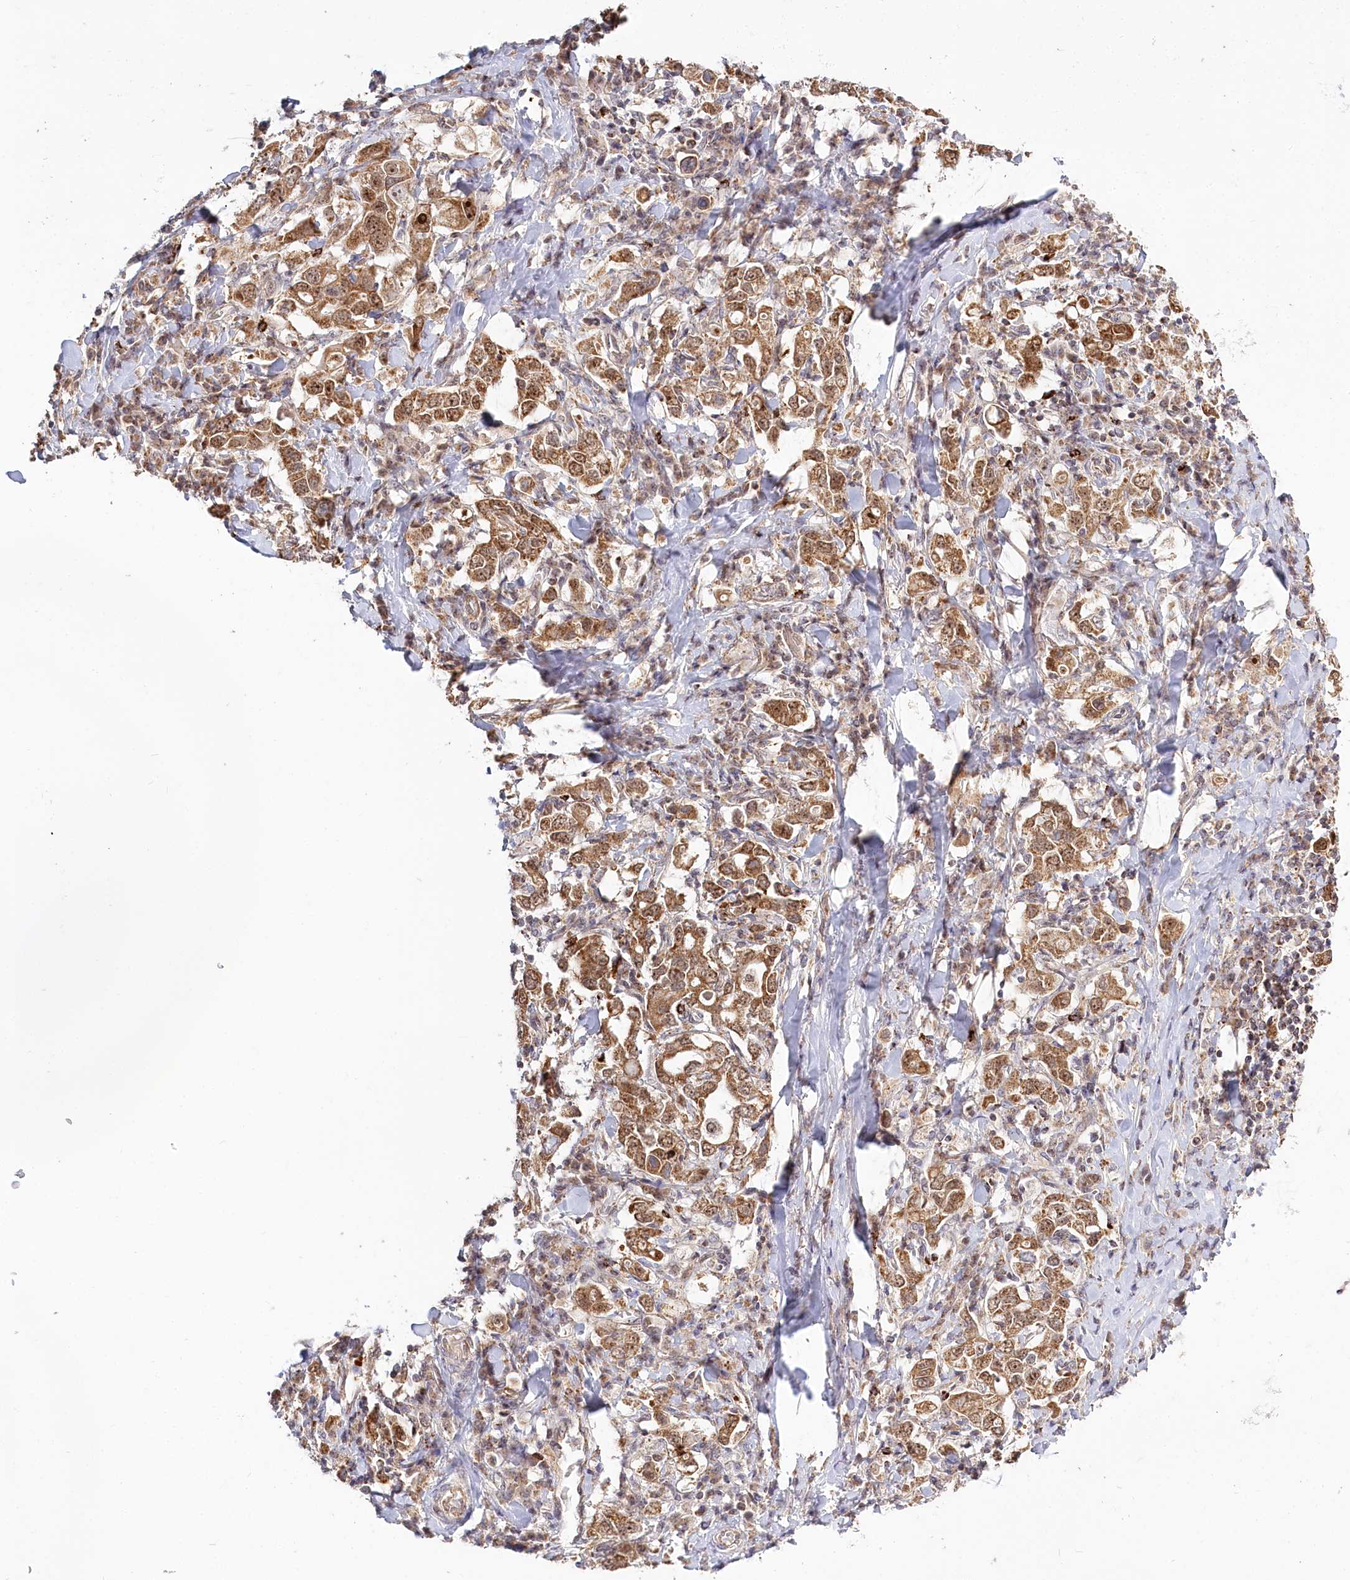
{"staining": {"intensity": "moderate", "quantity": ">75%", "location": "cytoplasmic/membranous,nuclear"}, "tissue": "stomach cancer", "cell_type": "Tumor cells", "image_type": "cancer", "snomed": [{"axis": "morphology", "description": "Adenocarcinoma, NOS"}, {"axis": "topography", "description": "Stomach, upper"}], "caption": "DAB (3,3'-diaminobenzidine) immunohistochemical staining of stomach cancer (adenocarcinoma) reveals moderate cytoplasmic/membranous and nuclear protein positivity in about >75% of tumor cells.", "gene": "RTN4IP1", "patient": {"sex": "male", "age": 62}}